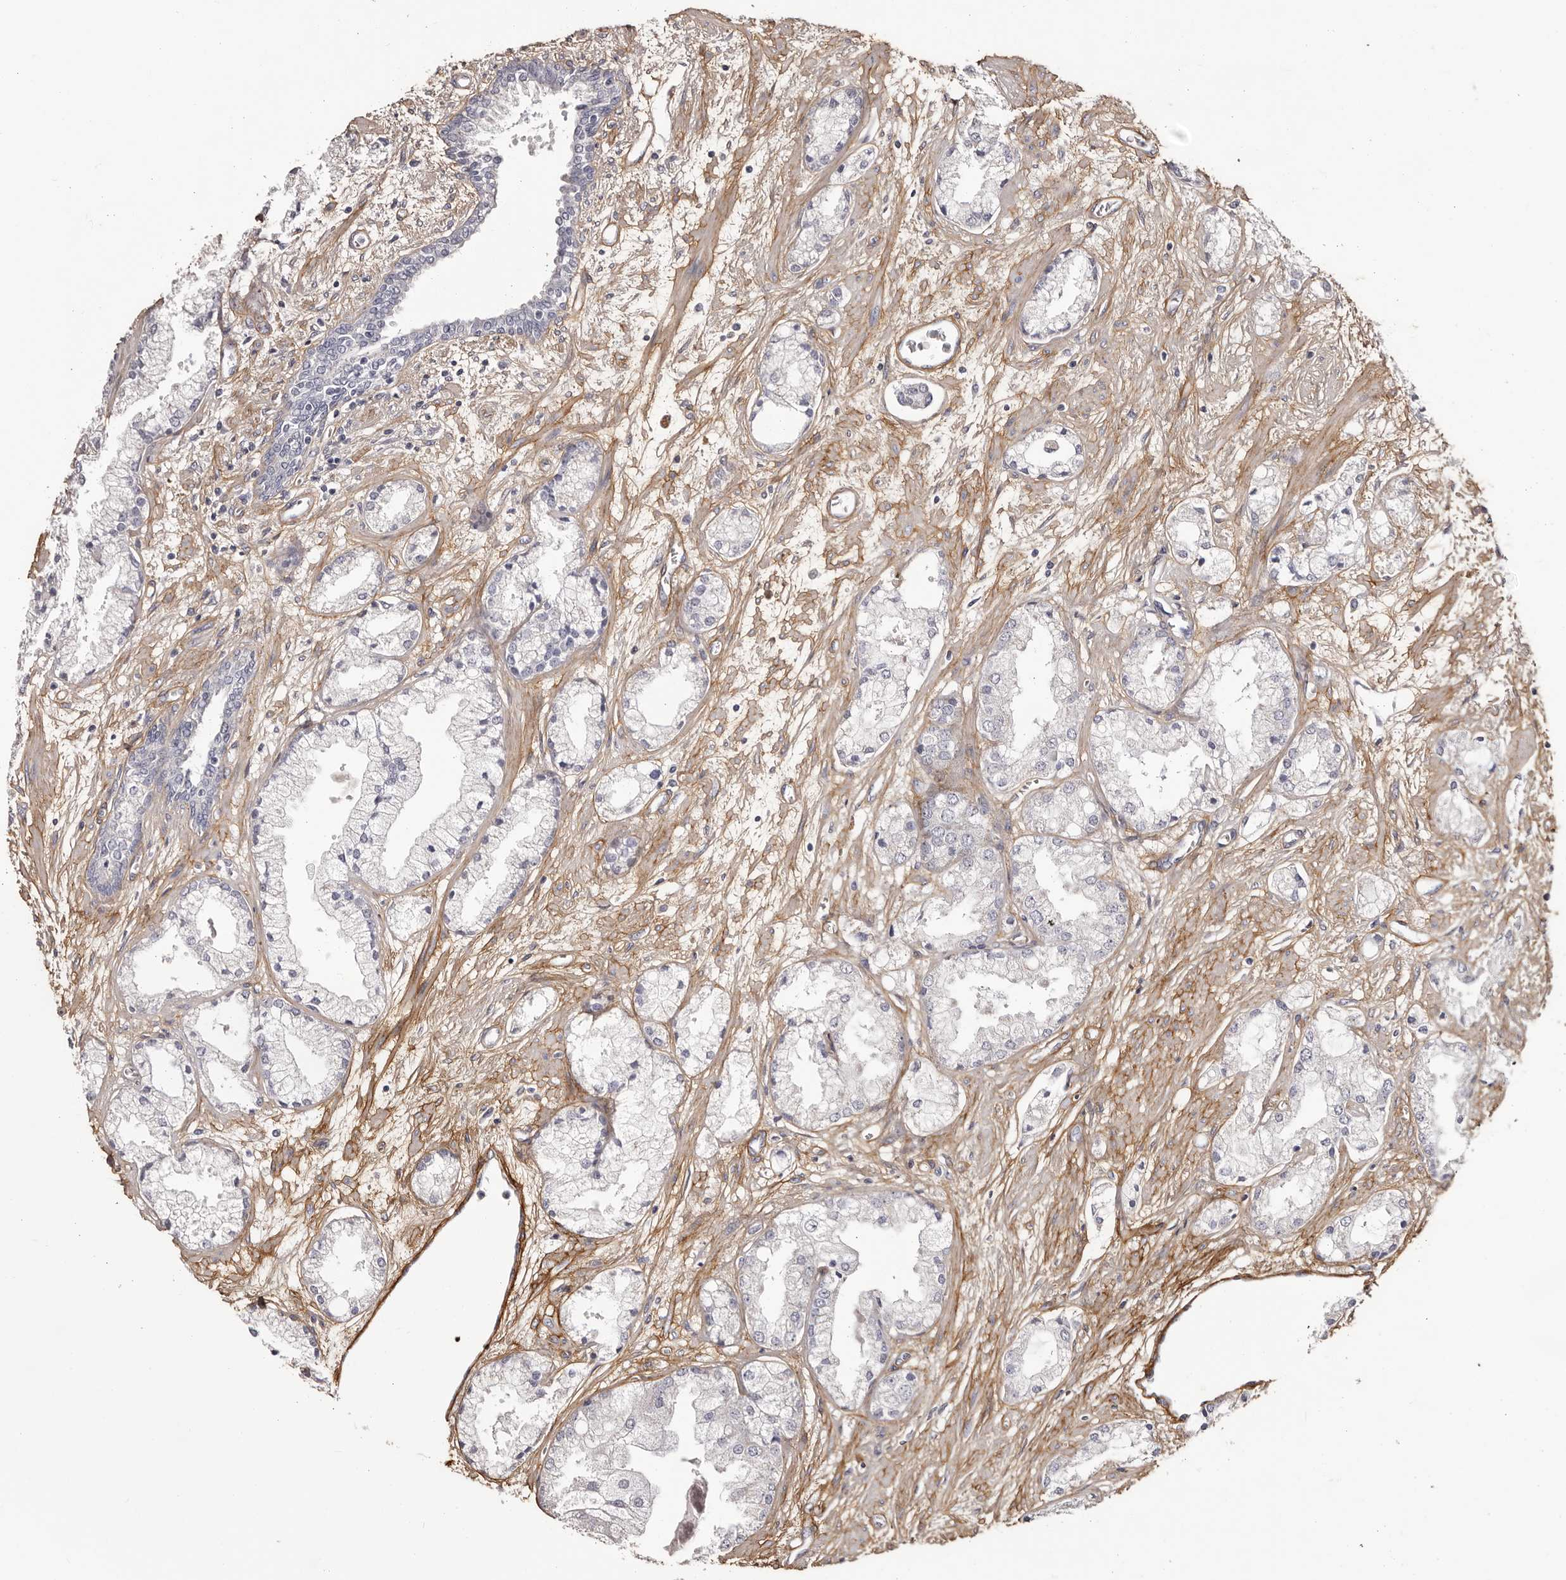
{"staining": {"intensity": "negative", "quantity": "none", "location": "none"}, "tissue": "prostate cancer", "cell_type": "Tumor cells", "image_type": "cancer", "snomed": [{"axis": "morphology", "description": "Adenocarcinoma, High grade"}, {"axis": "topography", "description": "Prostate"}], "caption": "High magnification brightfield microscopy of adenocarcinoma (high-grade) (prostate) stained with DAB (brown) and counterstained with hematoxylin (blue): tumor cells show no significant staining.", "gene": "COL6A1", "patient": {"sex": "male", "age": 50}}